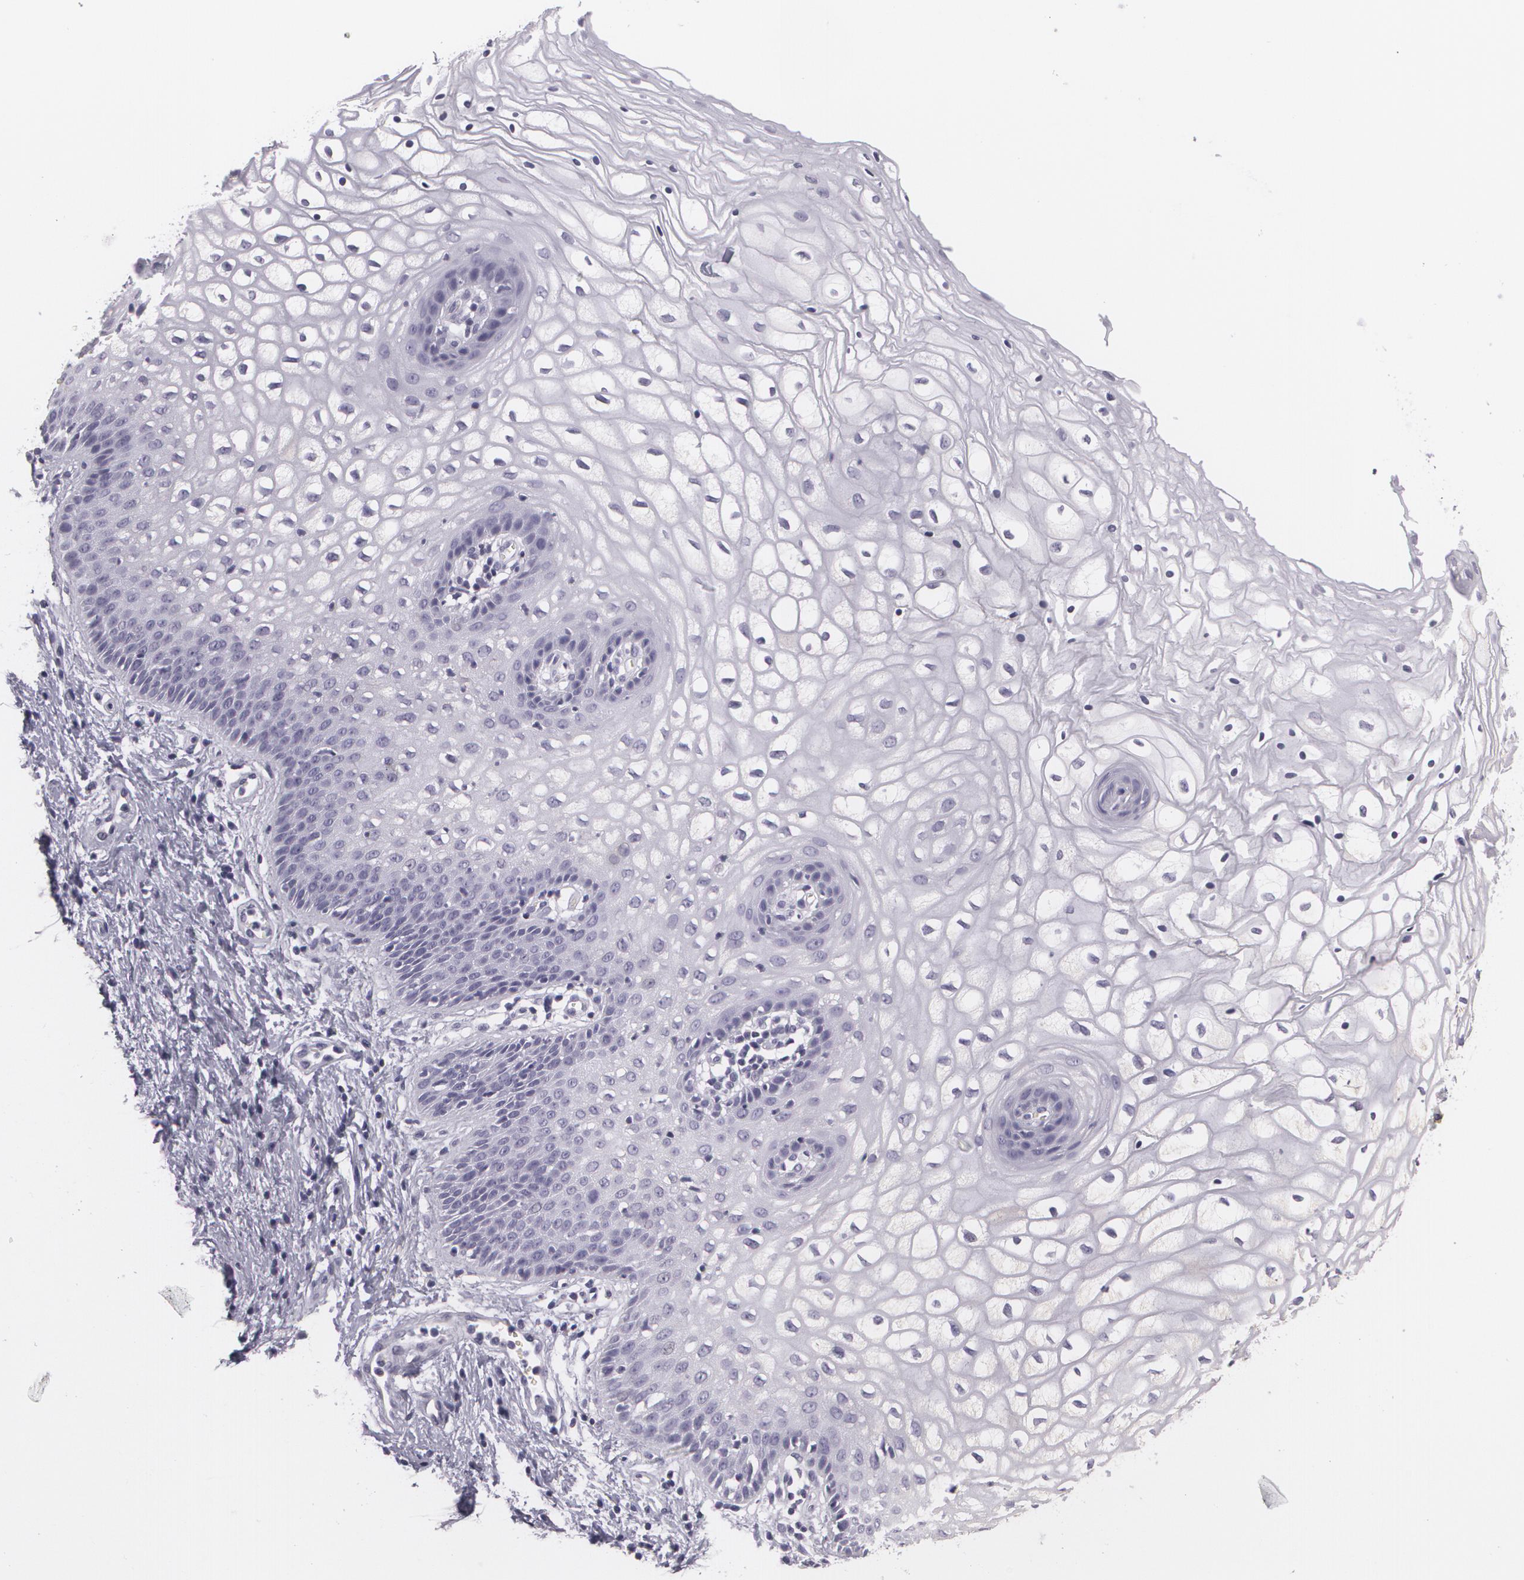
{"staining": {"intensity": "negative", "quantity": "none", "location": "none"}, "tissue": "vagina", "cell_type": "Squamous epithelial cells", "image_type": "normal", "snomed": [{"axis": "morphology", "description": "Normal tissue, NOS"}, {"axis": "topography", "description": "Vagina"}], "caption": "An image of vagina stained for a protein shows no brown staining in squamous epithelial cells. (DAB (3,3'-diaminobenzidine) immunohistochemistry with hematoxylin counter stain).", "gene": "MAP2", "patient": {"sex": "female", "age": 34}}